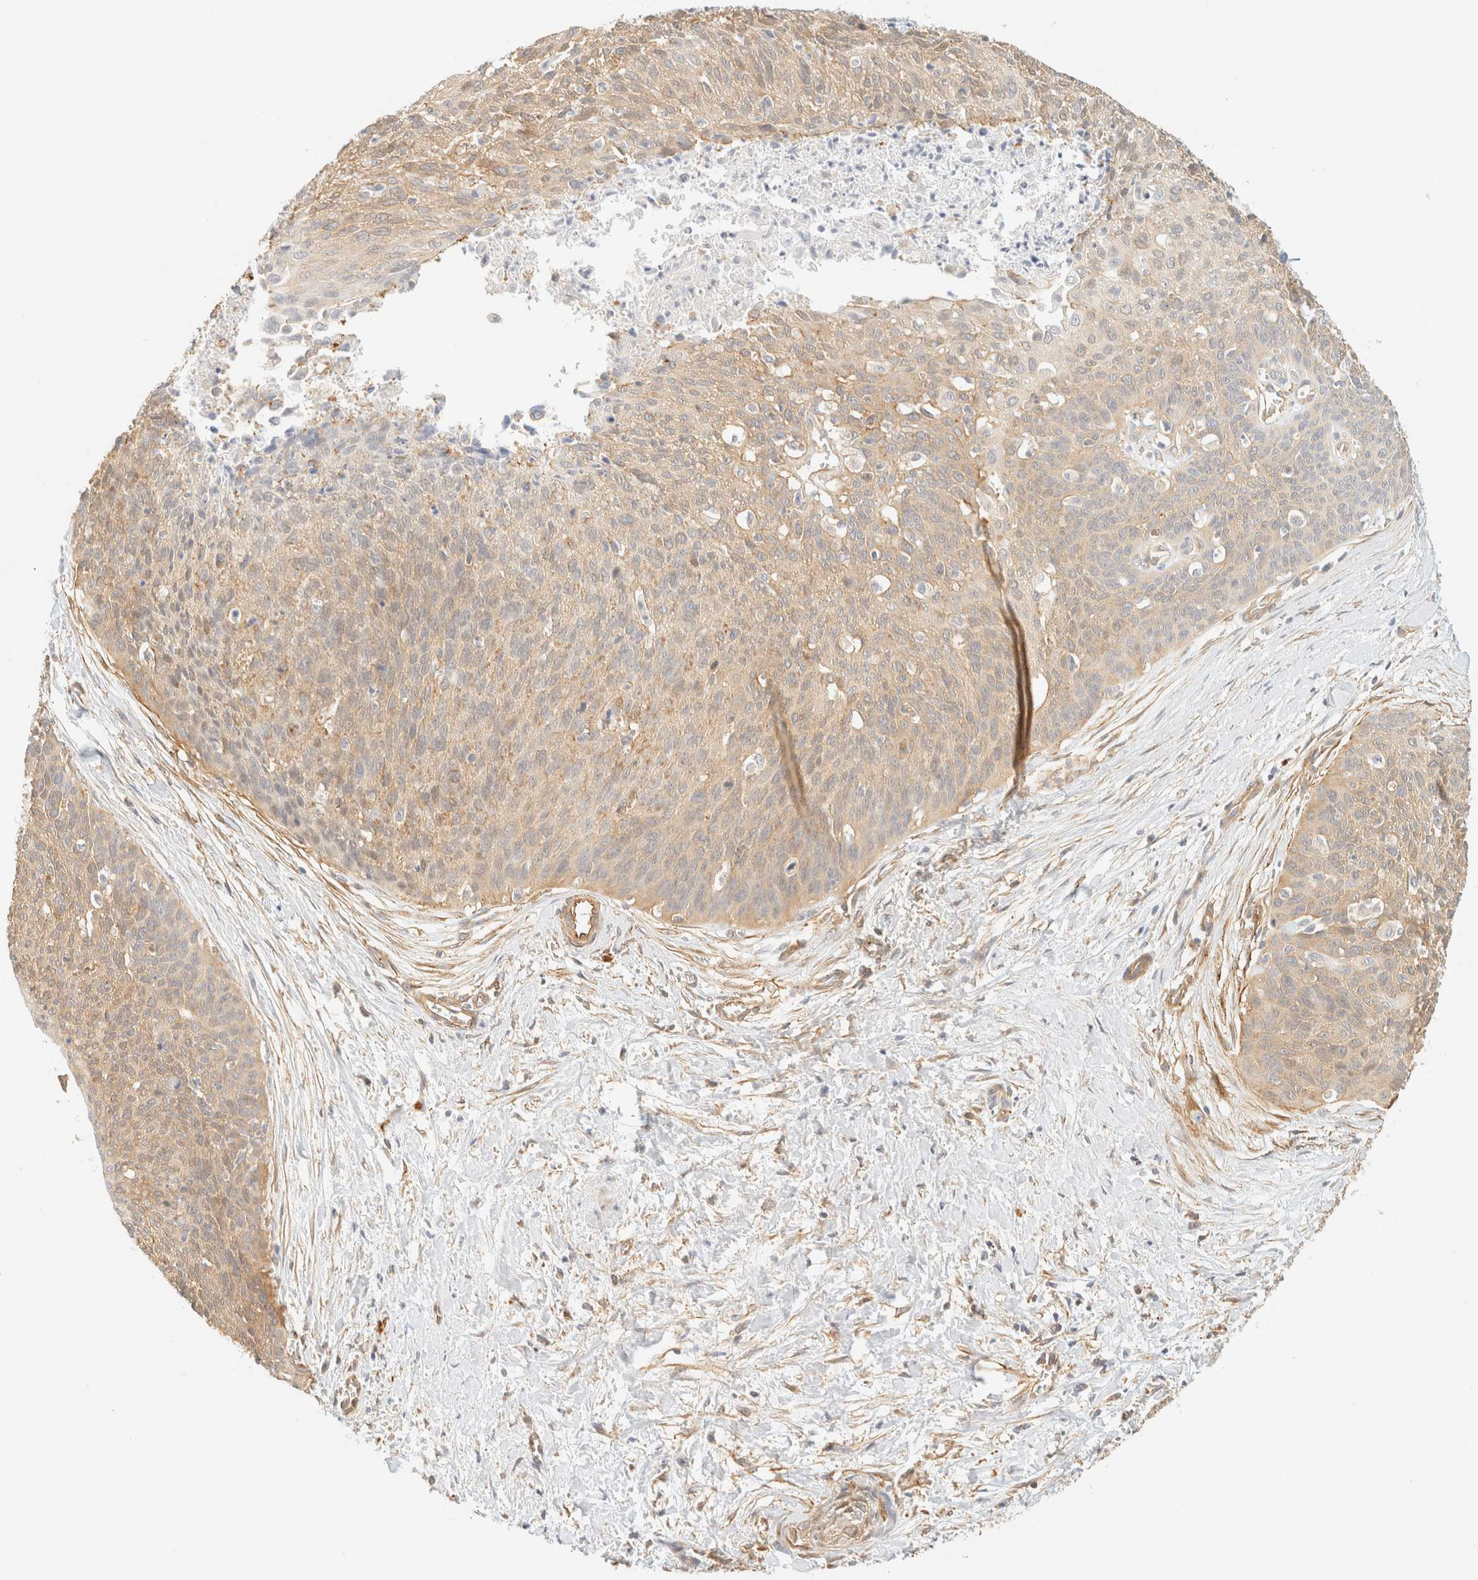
{"staining": {"intensity": "moderate", "quantity": ">75%", "location": "cytoplasmic/membranous"}, "tissue": "cervical cancer", "cell_type": "Tumor cells", "image_type": "cancer", "snomed": [{"axis": "morphology", "description": "Squamous cell carcinoma, NOS"}, {"axis": "topography", "description": "Cervix"}], "caption": "There is medium levels of moderate cytoplasmic/membranous staining in tumor cells of cervical cancer, as demonstrated by immunohistochemical staining (brown color).", "gene": "OTOP2", "patient": {"sex": "female", "age": 55}}